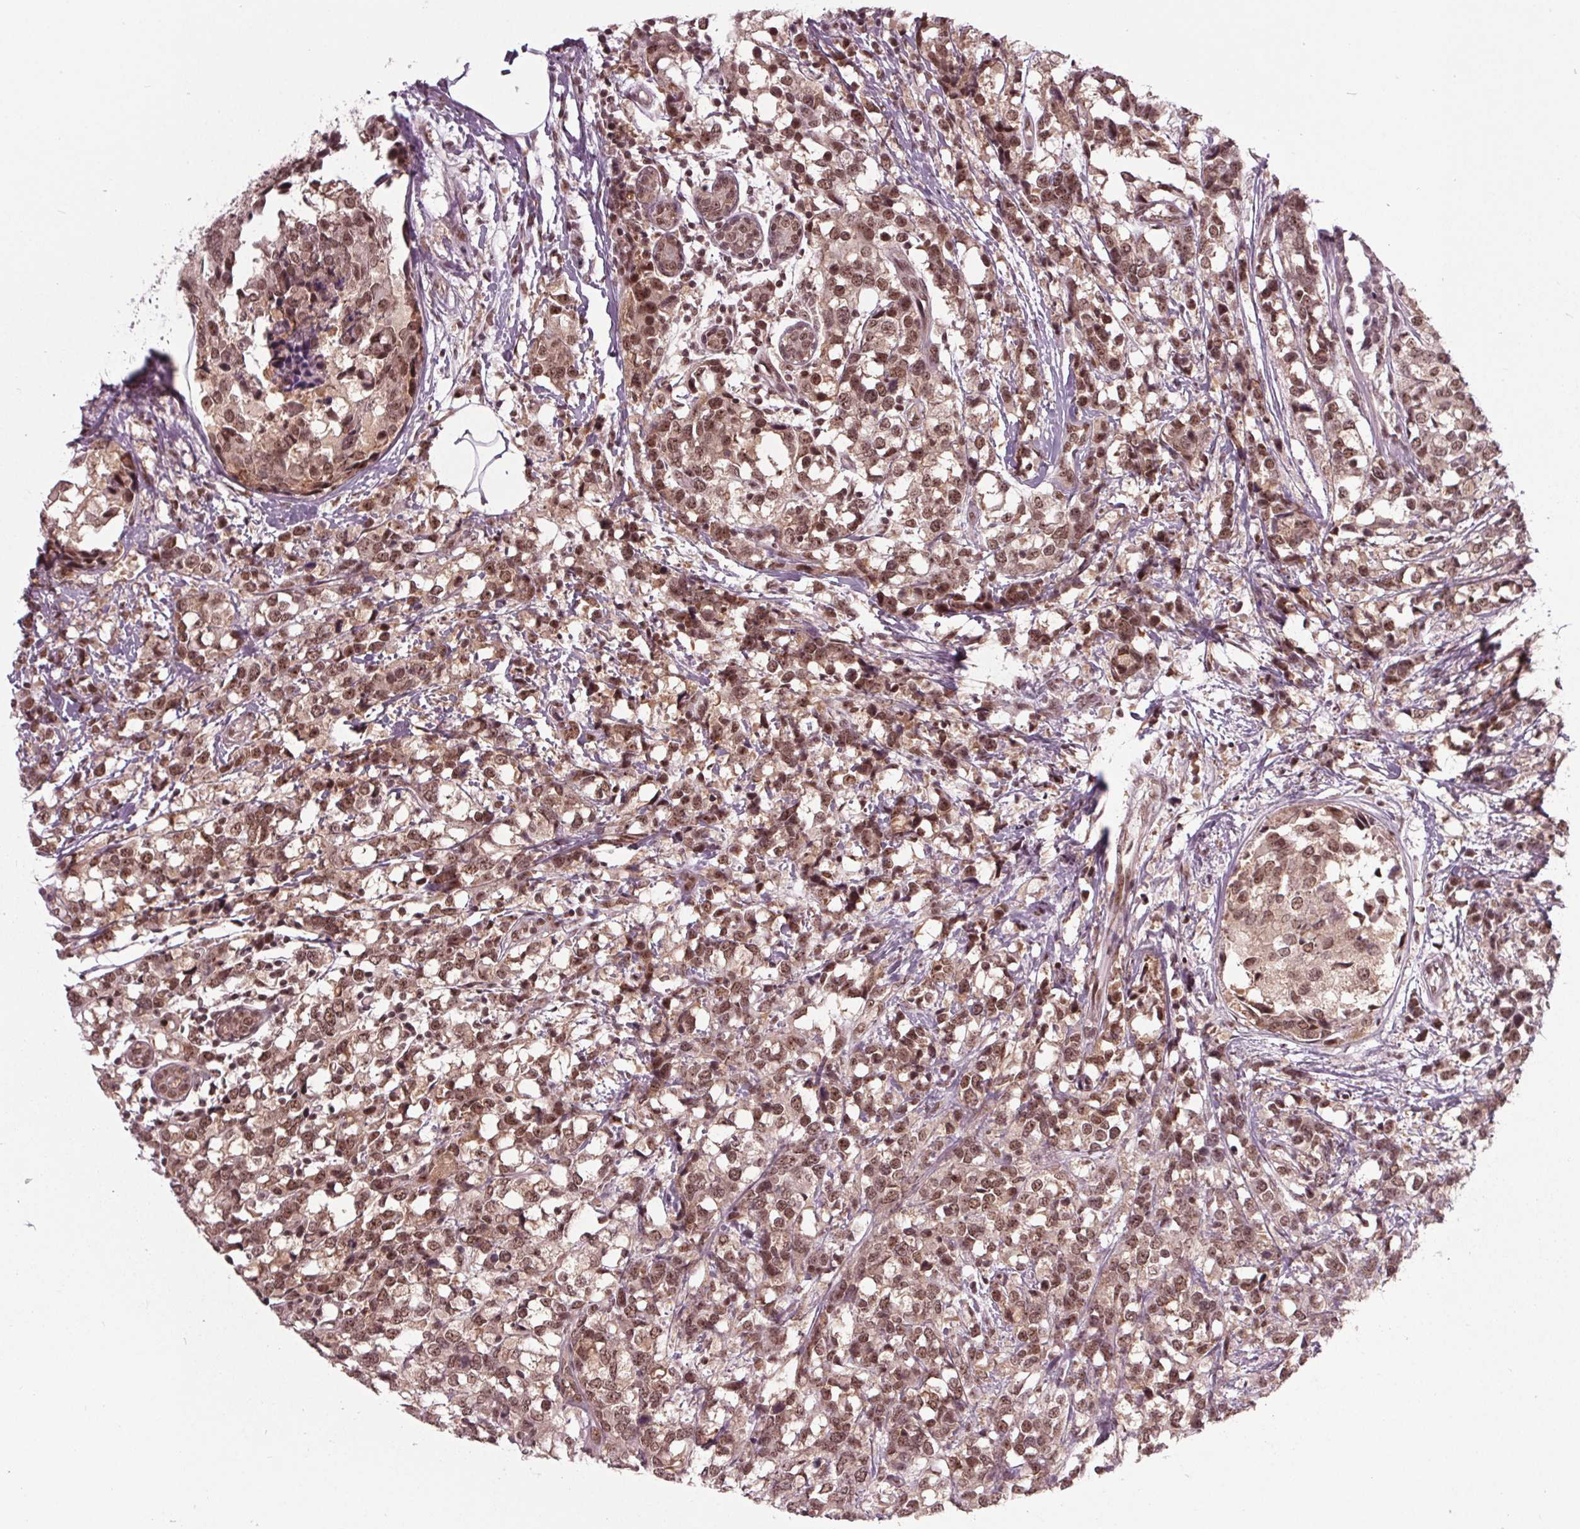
{"staining": {"intensity": "moderate", "quantity": ">75%", "location": "nuclear"}, "tissue": "breast cancer", "cell_type": "Tumor cells", "image_type": "cancer", "snomed": [{"axis": "morphology", "description": "Lobular carcinoma"}, {"axis": "topography", "description": "Breast"}], "caption": "Lobular carcinoma (breast) stained with immunohistochemistry (IHC) demonstrates moderate nuclear expression in approximately >75% of tumor cells.", "gene": "DDX41", "patient": {"sex": "female", "age": 59}}